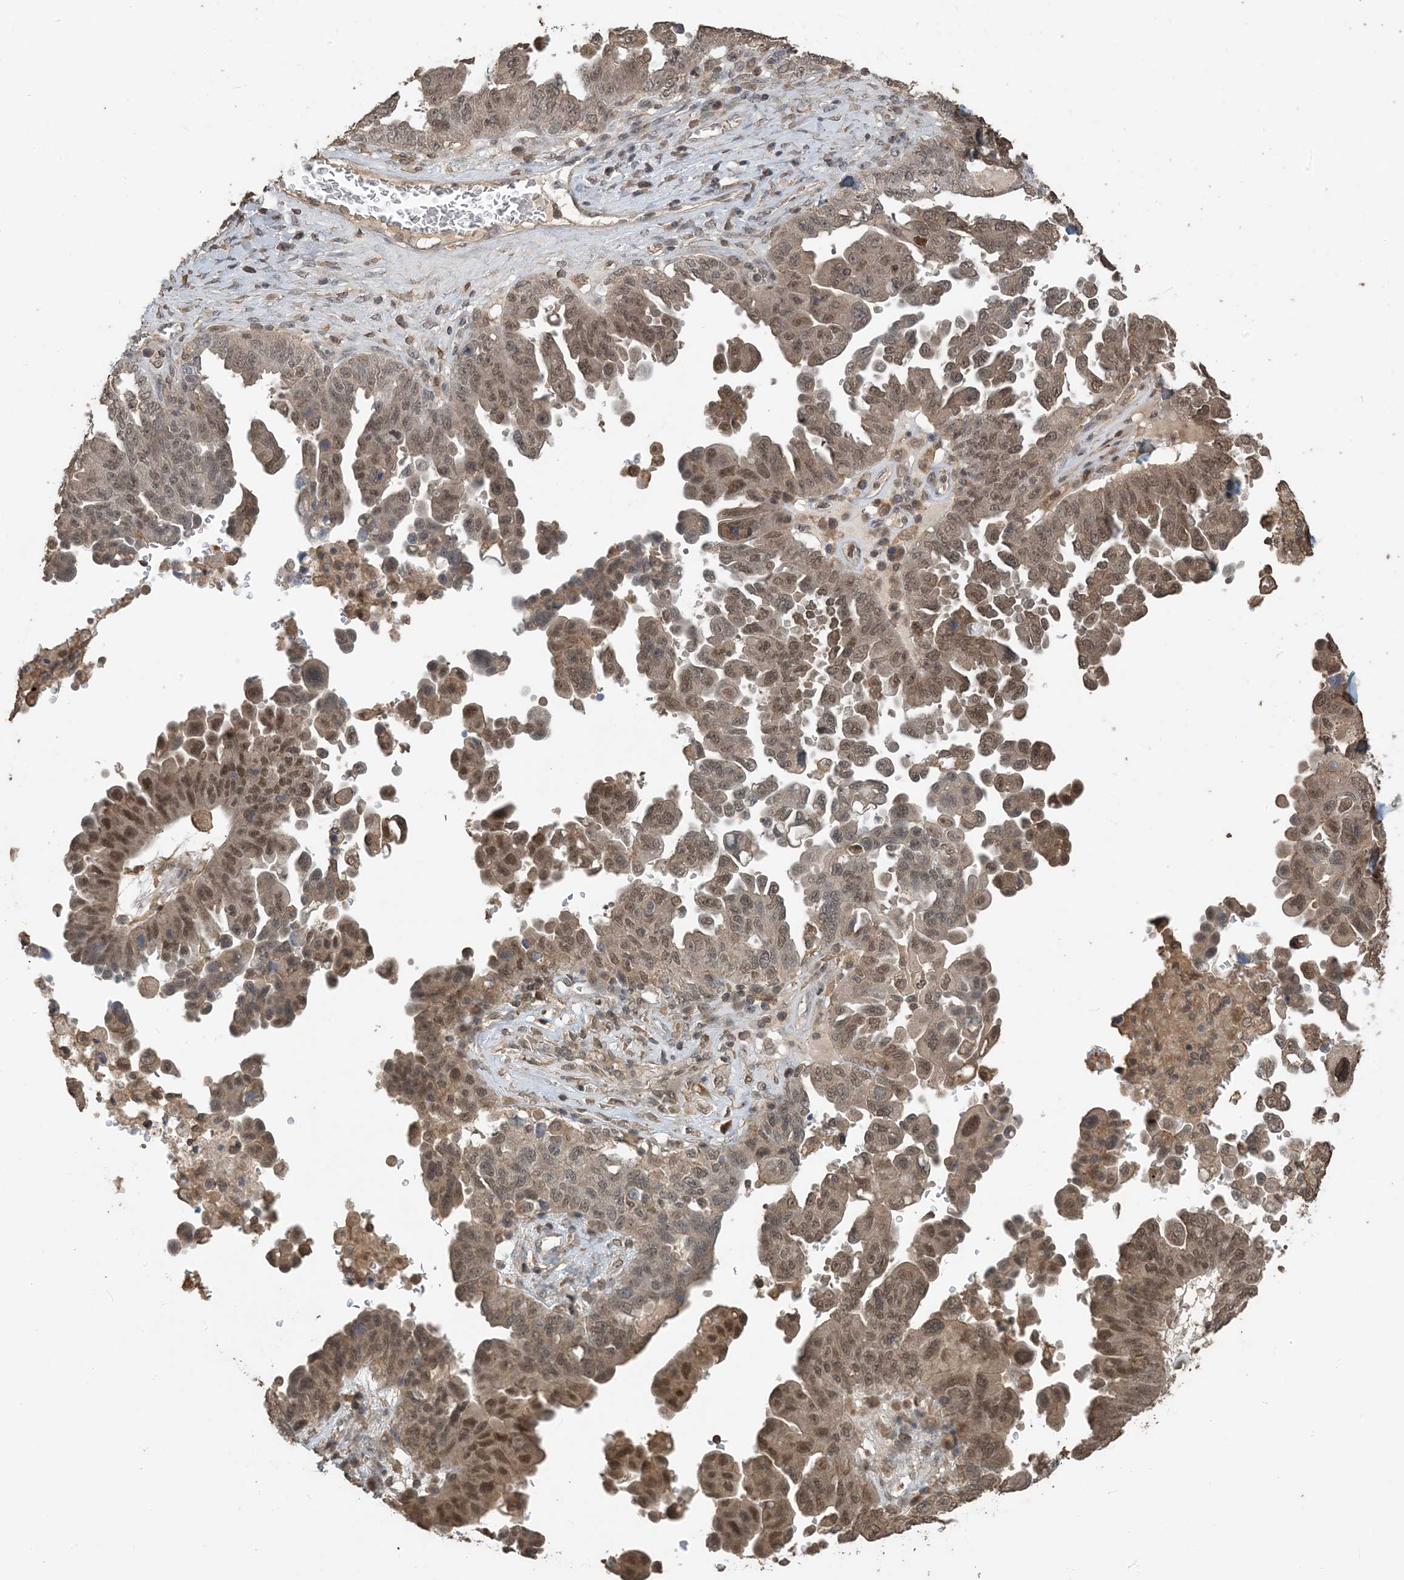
{"staining": {"intensity": "moderate", "quantity": ">75%", "location": "cytoplasmic/membranous,nuclear"}, "tissue": "ovarian cancer", "cell_type": "Tumor cells", "image_type": "cancer", "snomed": [{"axis": "morphology", "description": "Carcinoma, endometroid"}, {"axis": "topography", "description": "Ovary"}], "caption": "Moderate cytoplasmic/membranous and nuclear staining is identified in approximately >75% of tumor cells in endometroid carcinoma (ovarian). (Brightfield microscopy of DAB IHC at high magnification).", "gene": "ZC3H12A", "patient": {"sex": "female", "age": 62}}